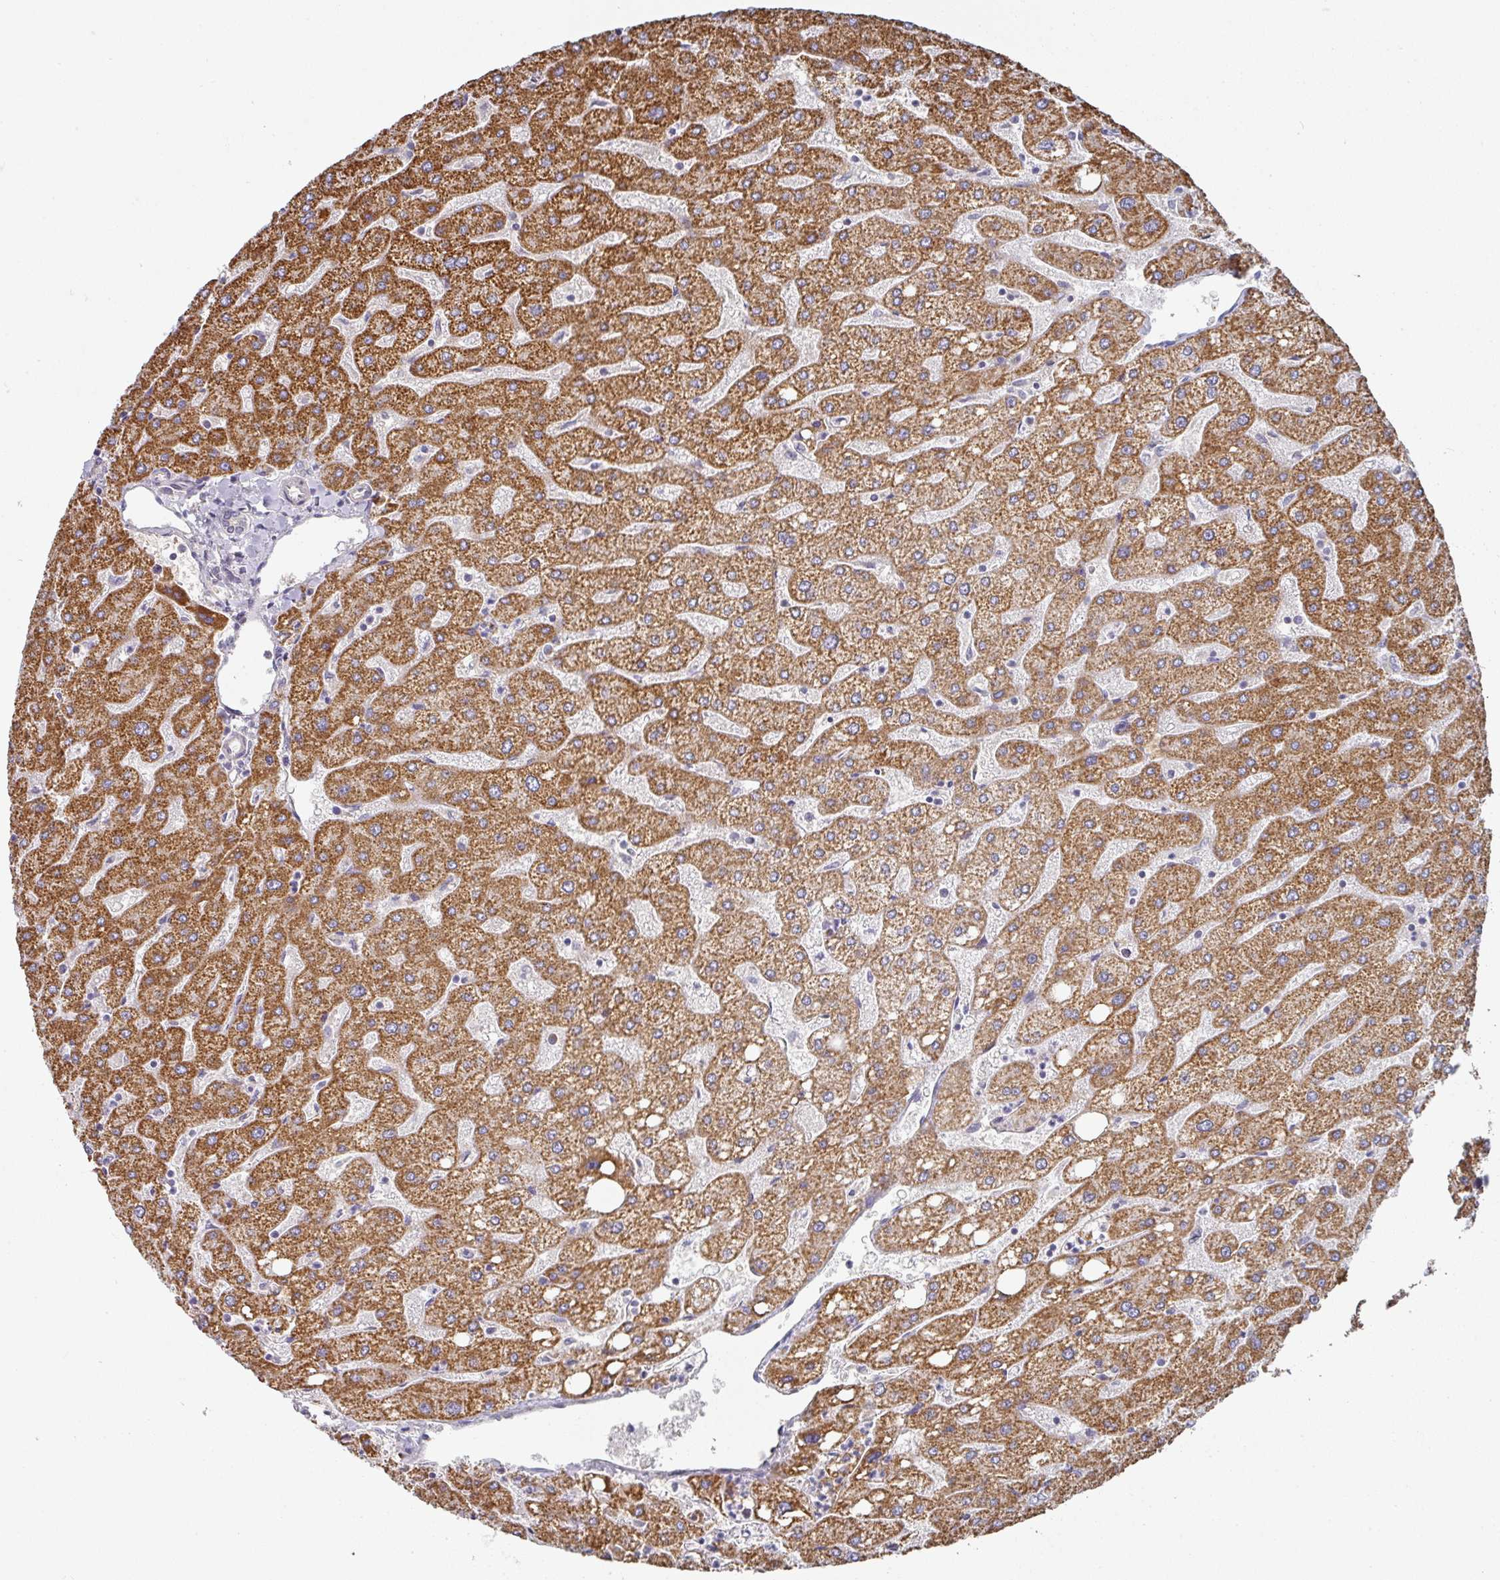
{"staining": {"intensity": "negative", "quantity": "none", "location": "none"}, "tissue": "liver", "cell_type": "Cholangiocytes", "image_type": "normal", "snomed": [{"axis": "morphology", "description": "Normal tissue, NOS"}, {"axis": "topography", "description": "Liver"}], "caption": "IHC histopathology image of normal human liver stained for a protein (brown), which displays no positivity in cholangiocytes. Nuclei are stained in blue.", "gene": "PYROXD2", "patient": {"sex": "male", "age": 67}}